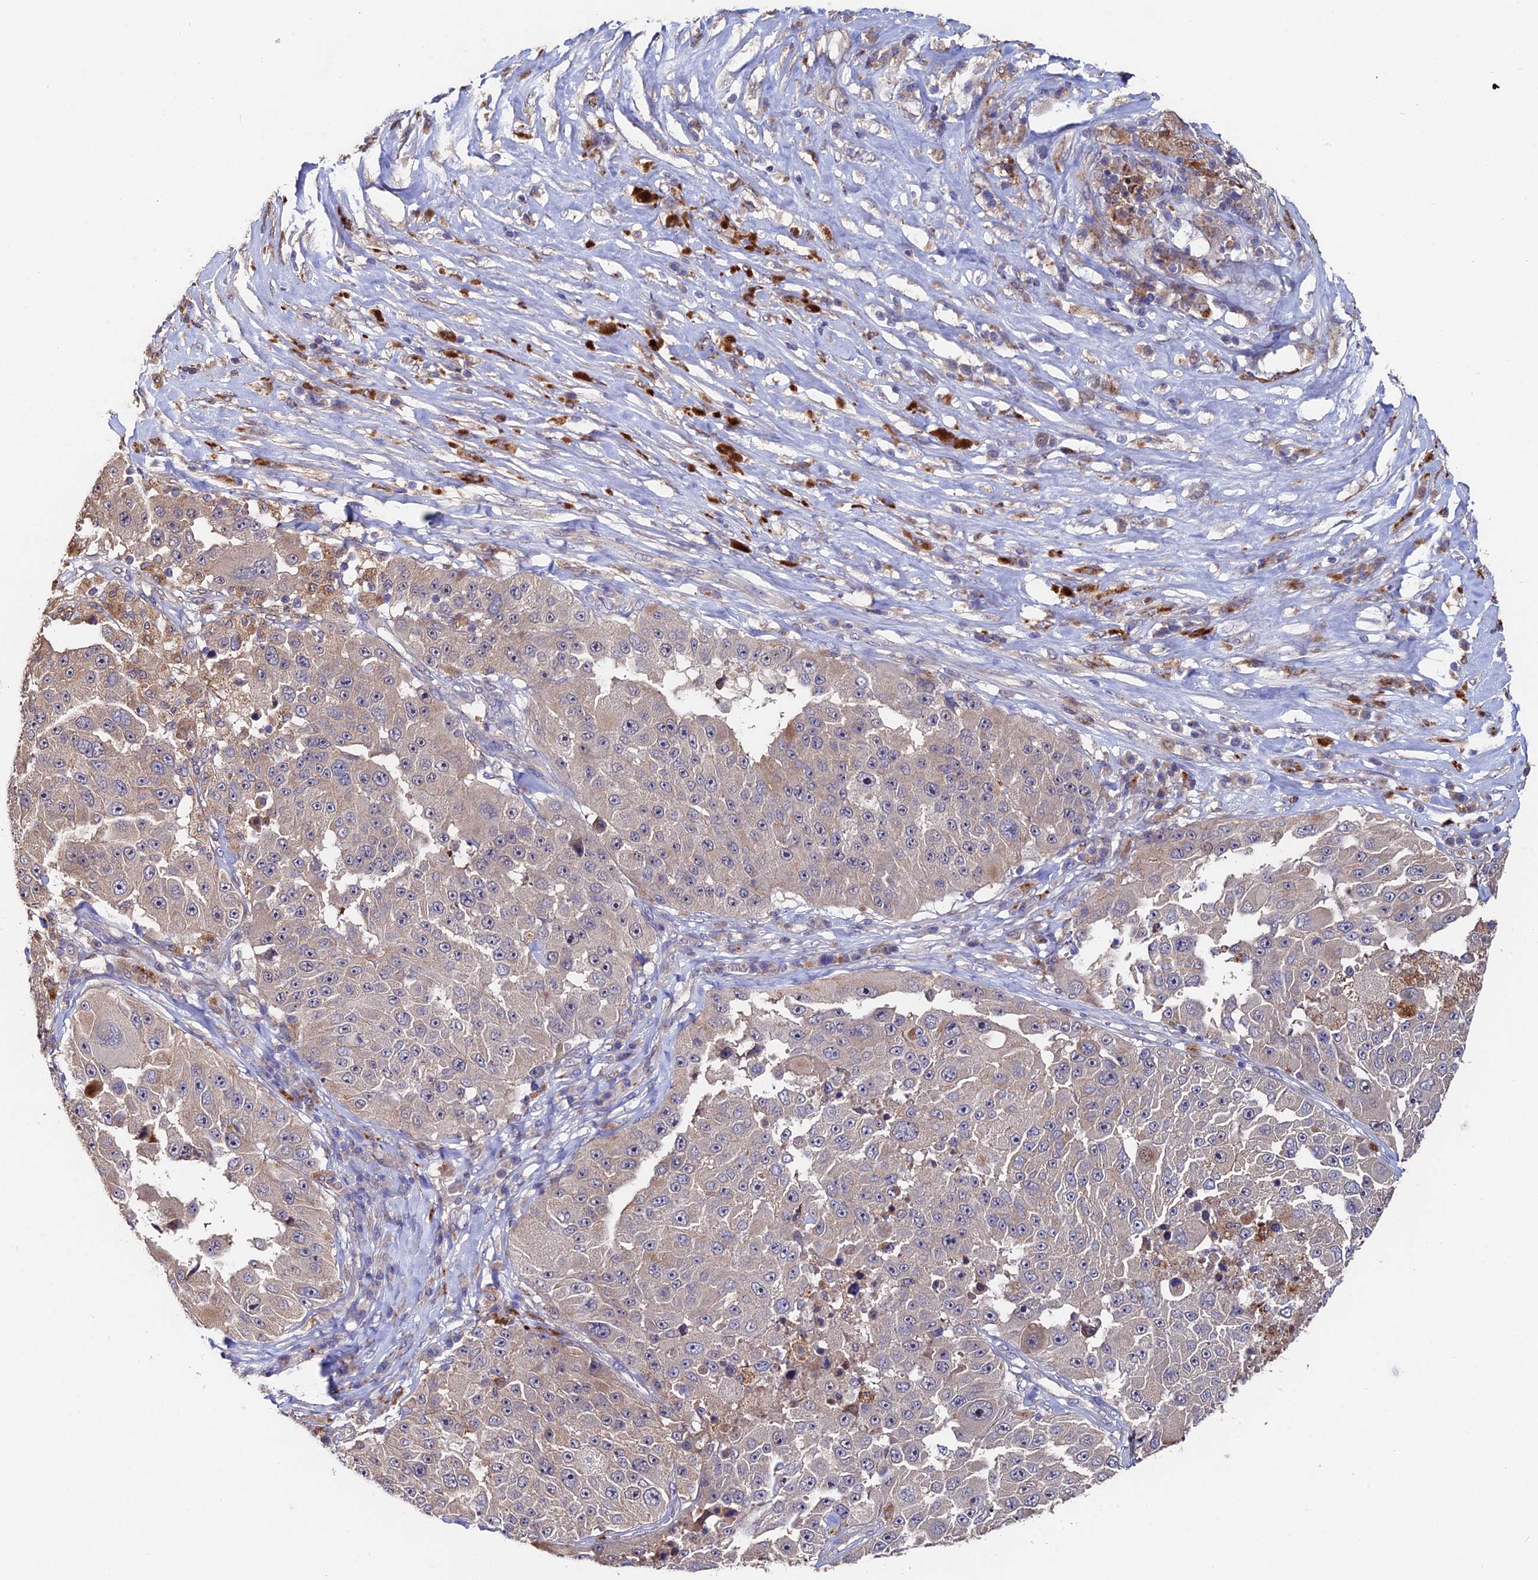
{"staining": {"intensity": "weak", "quantity": "<25%", "location": "cytoplasmic/membranous"}, "tissue": "melanoma", "cell_type": "Tumor cells", "image_type": "cancer", "snomed": [{"axis": "morphology", "description": "Malignant melanoma, Metastatic site"}, {"axis": "topography", "description": "Lymph node"}], "caption": "Protein analysis of malignant melanoma (metastatic site) reveals no significant positivity in tumor cells.", "gene": "ACTR5", "patient": {"sex": "male", "age": 62}}